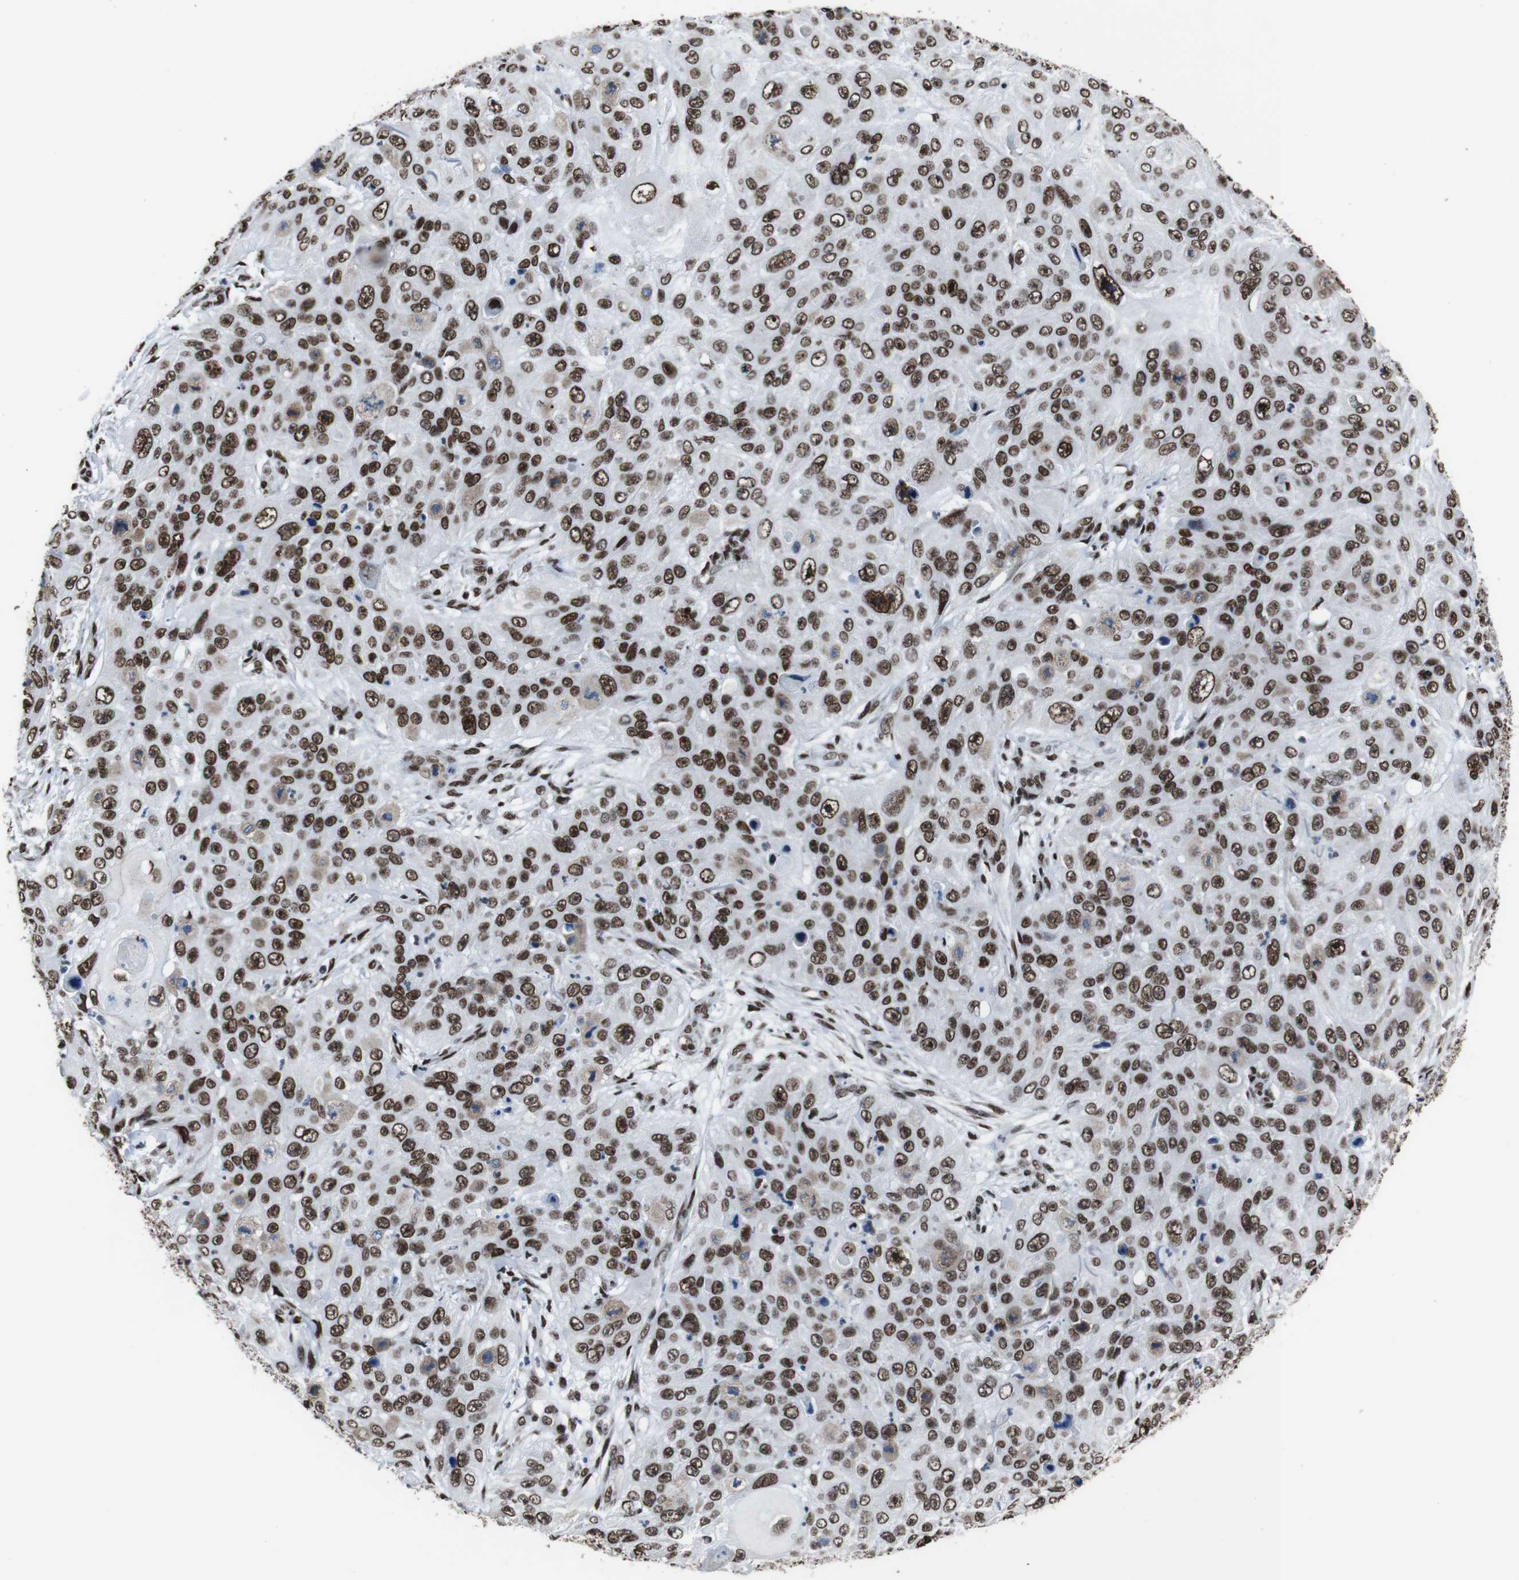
{"staining": {"intensity": "strong", "quantity": ">75%", "location": "nuclear"}, "tissue": "skin cancer", "cell_type": "Tumor cells", "image_type": "cancer", "snomed": [{"axis": "morphology", "description": "Squamous cell carcinoma, NOS"}, {"axis": "topography", "description": "Skin"}], "caption": "IHC histopathology image of neoplastic tissue: skin cancer (squamous cell carcinoma) stained using immunohistochemistry demonstrates high levels of strong protein expression localized specifically in the nuclear of tumor cells, appearing as a nuclear brown color.", "gene": "ROMO1", "patient": {"sex": "female", "age": 80}}